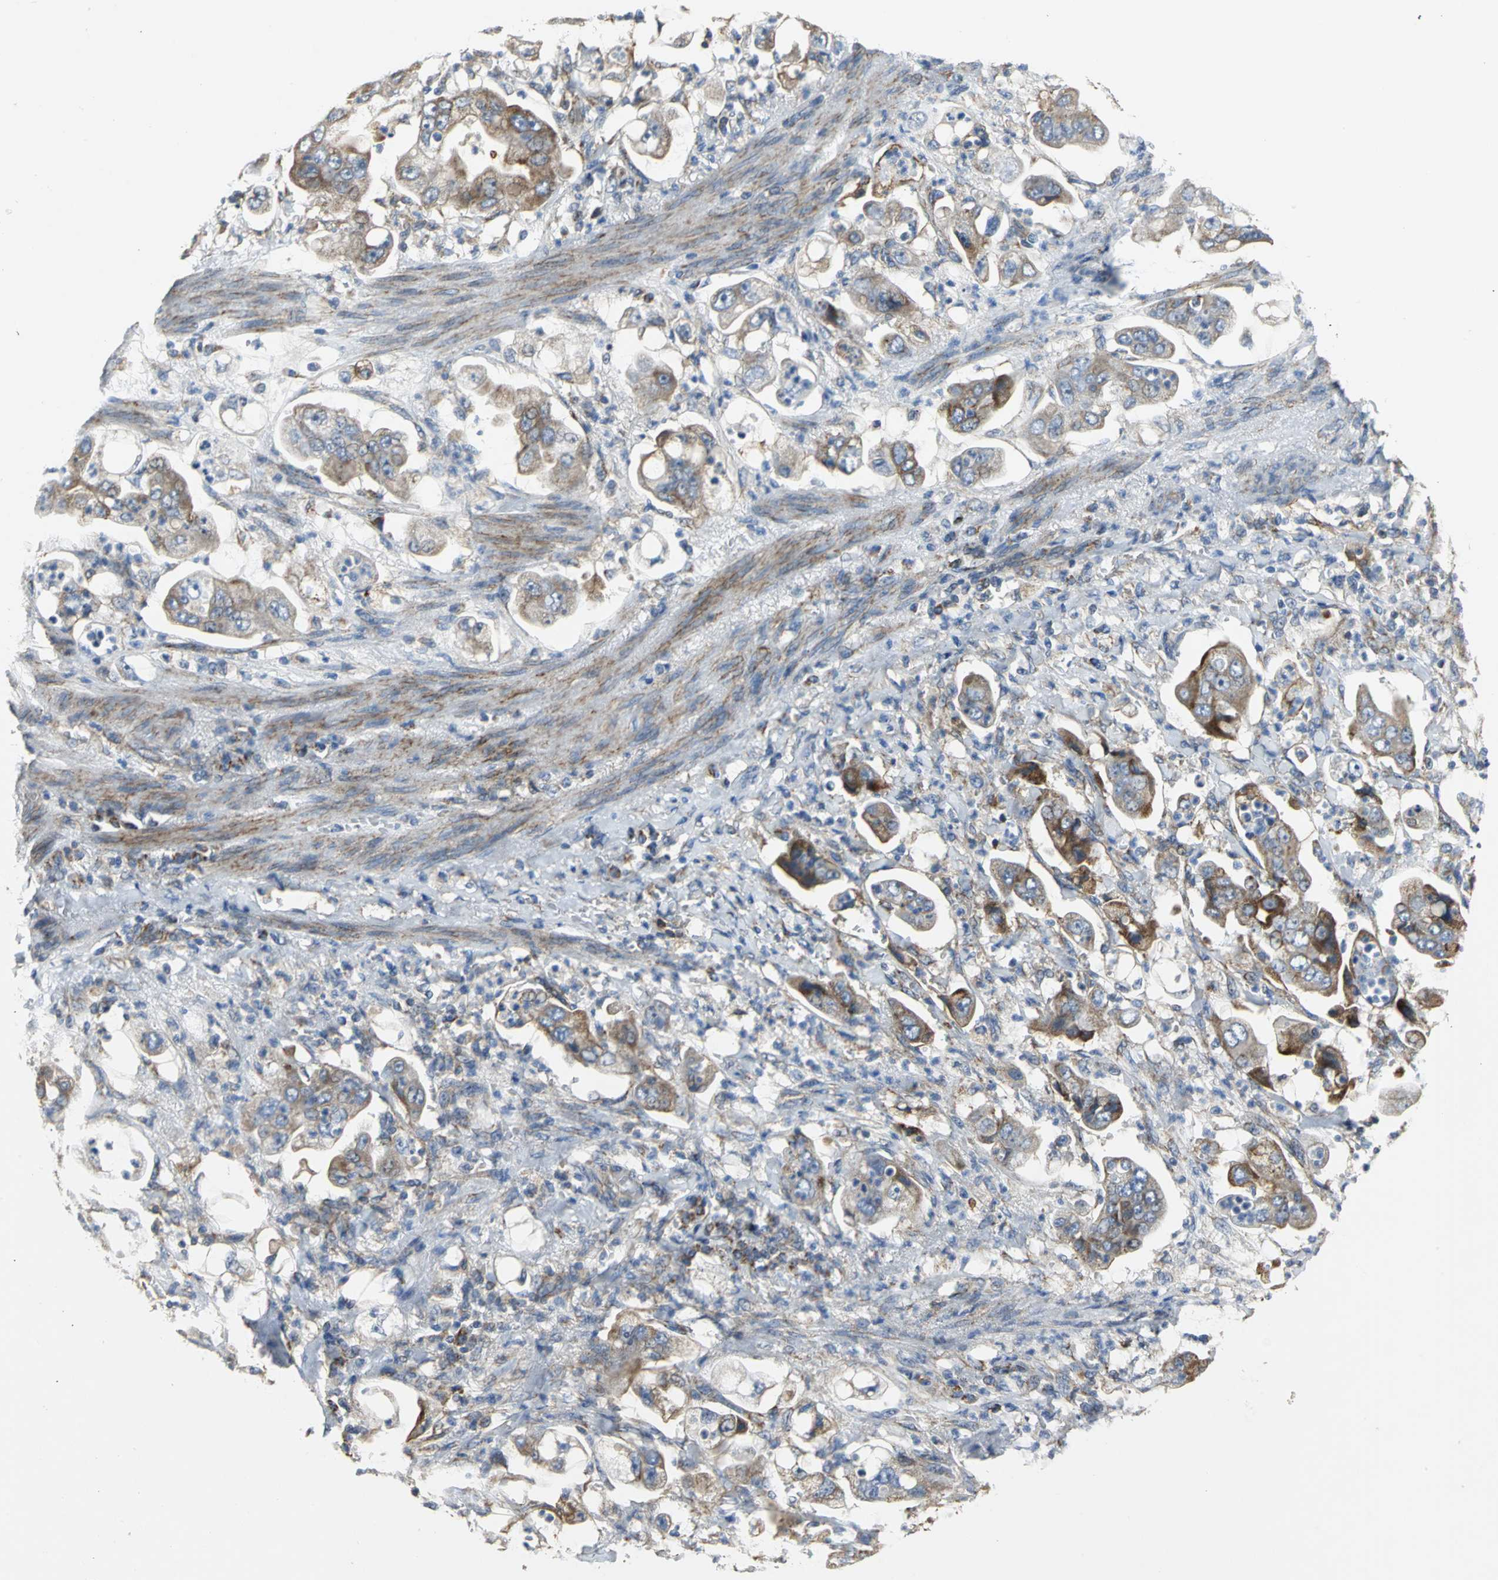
{"staining": {"intensity": "strong", "quantity": ">75%", "location": "cytoplasmic/membranous"}, "tissue": "stomach cancer", "cell_type": "Tumor cells", "image_type": "cancer", "snomed": [{"axis": "morphology", "description": "Adenocarcinoma, NOS"}, {"axis": "topography", "description": "Stomach"}], "caption": "Human stomach cancer (adenocarcinoma) stained with a protein marker displays strong staining in tumor cells.", "gene": "NDUFB5", "patient": {"sex": "male", "age": 62}}